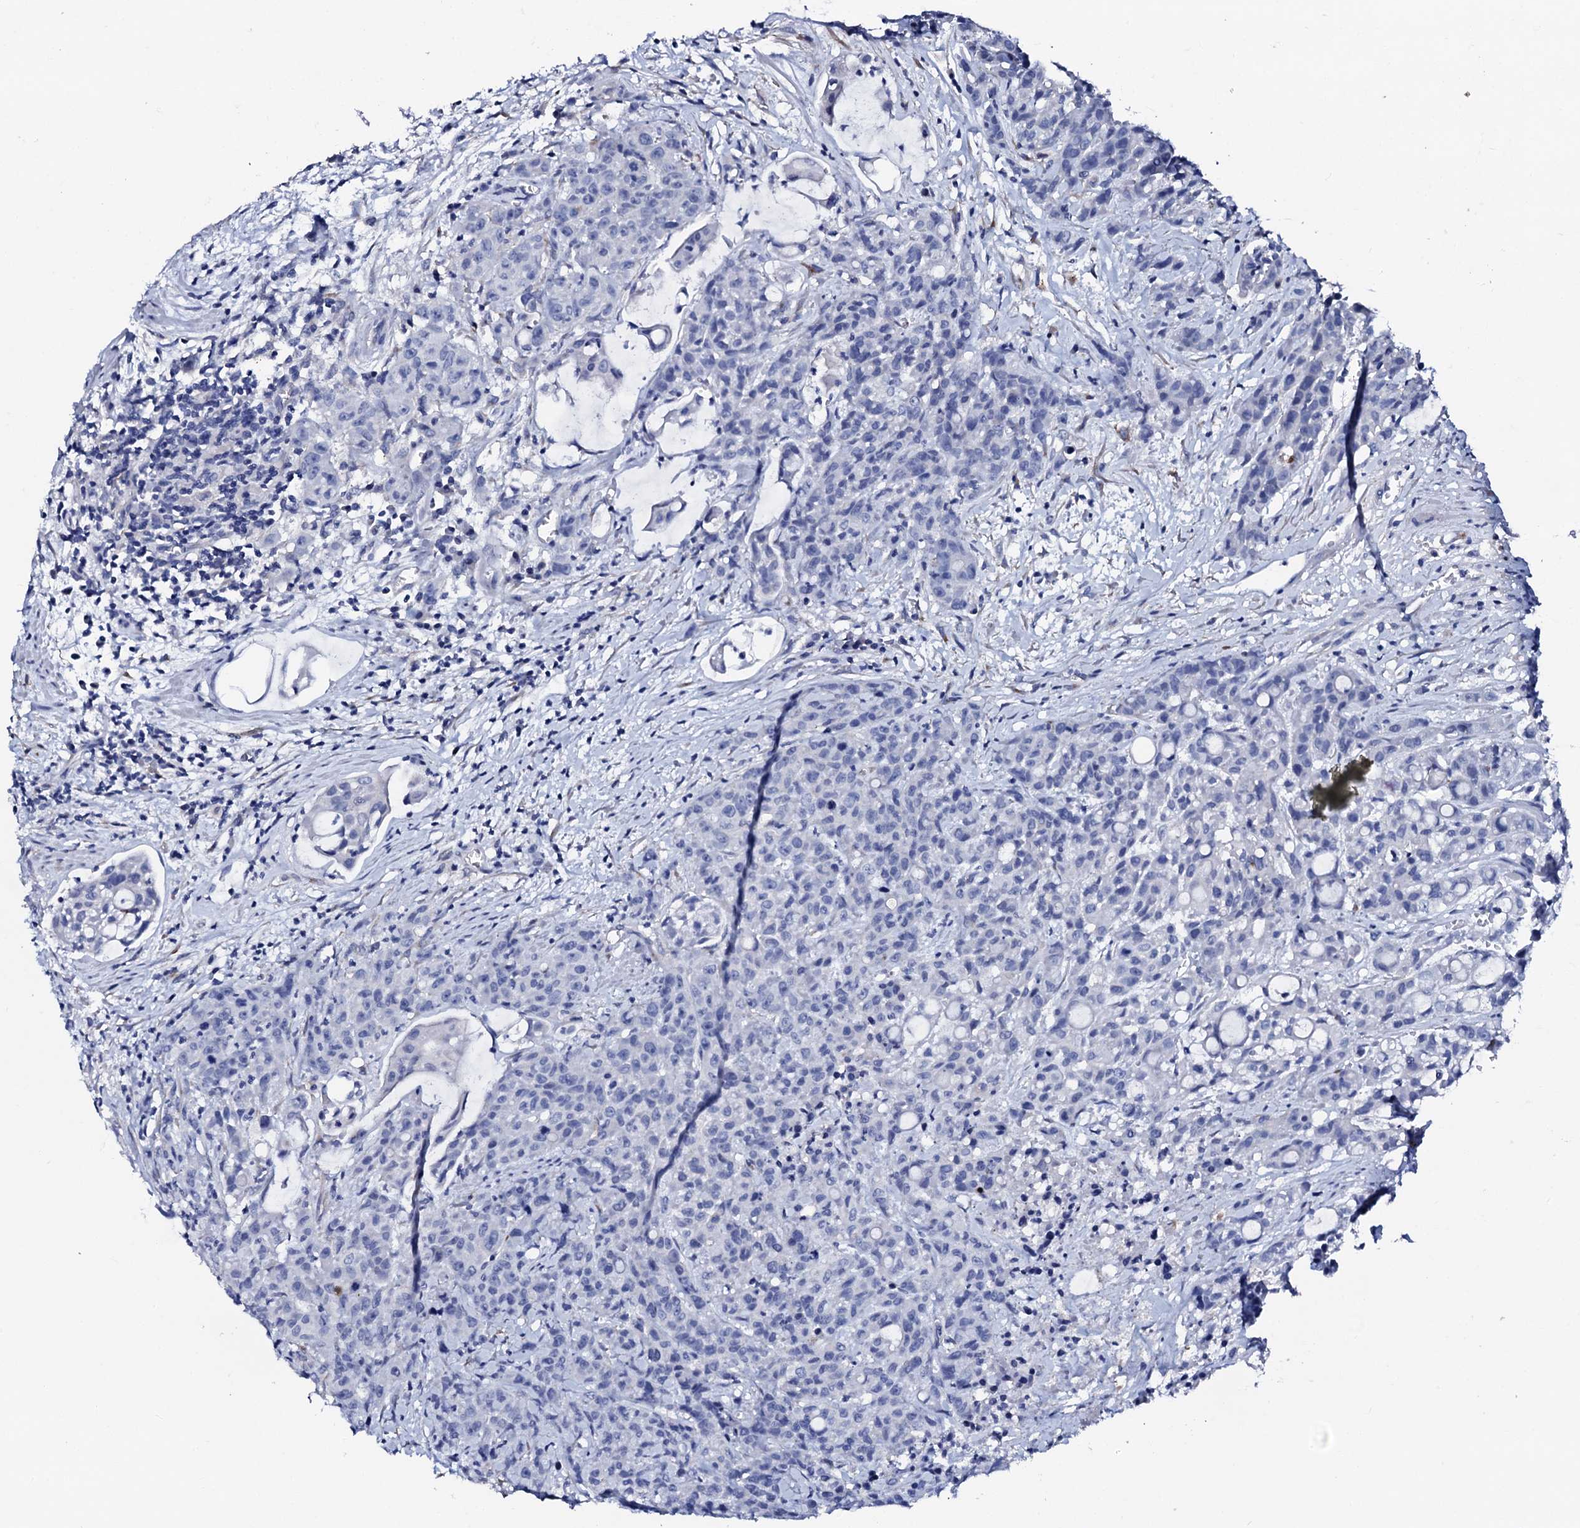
{"staining": {"intensity": "negative", "quantity": "none", "location": "none"}, "tissue": "colorectal cancer", "cell_type": "Tumor cells", "image_type": "cancer", "snomed": [{"axis": "morphology", "description": "Adenocarcinoma, NOS"}, {"axis": "topography", "description": "Colon"}], "caption": "This is an immunohistochemistry histopathology image of colorectal cancer. There is no expression in tumor cells.", "gene": "AMER2", "patient": {"sex": "male", "age": 62}}